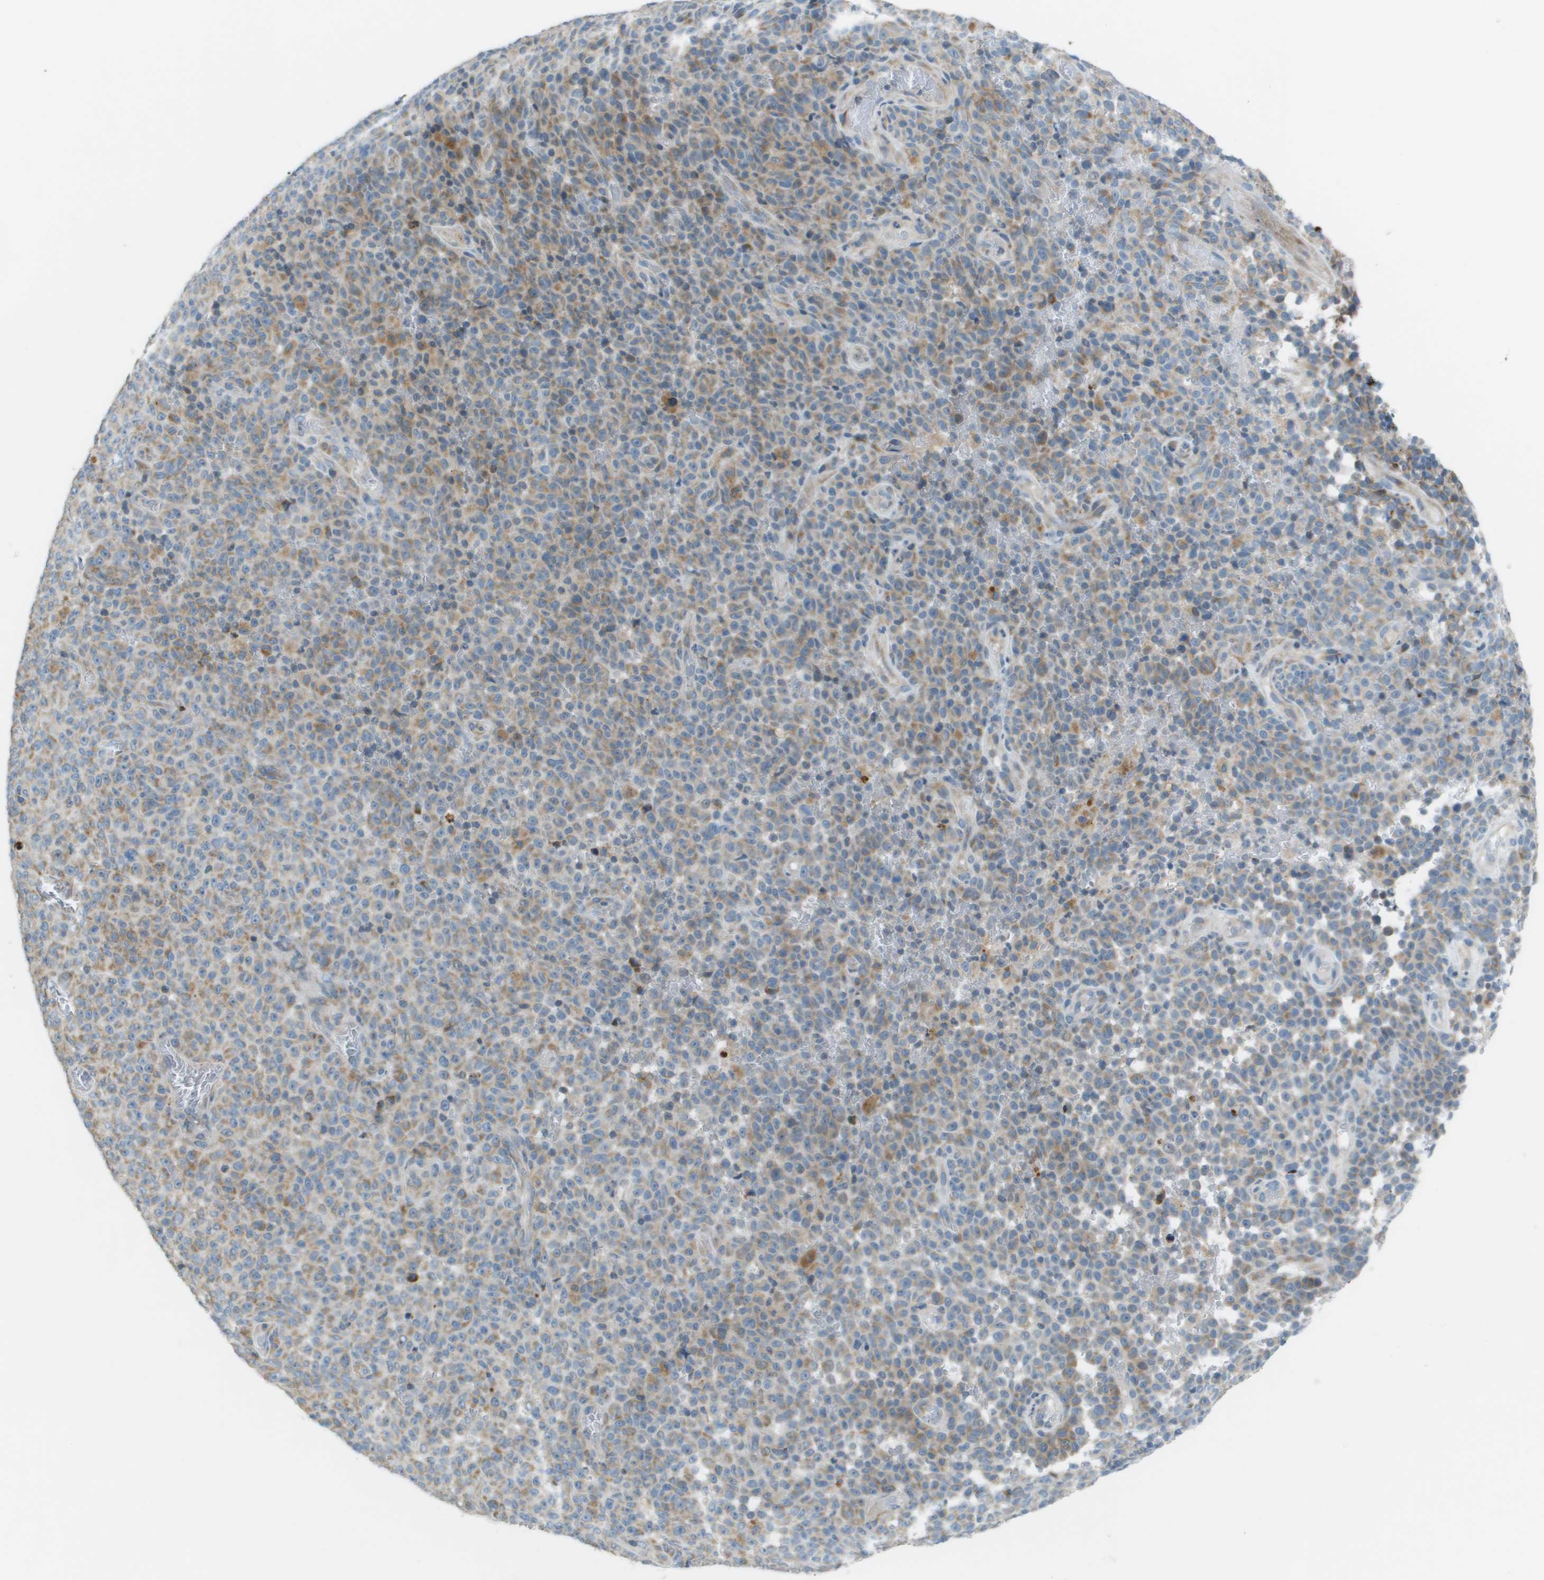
{"staining": {"intensity": "moderate", "quantity": "25%-75%", "location": "cytoplasmic/membranous"}, "tissue": "melanoma", "cell_type": "Tumor cells", "image_type": "cancer", "snomed": [{"axis": "morphology", "description": "Malignant melanoma, NOS"}, {"axis": "topography", "description": "Skin"}], "caption": "Malignant melanoma stained with a protein marker demonstrates moderate staining in tumor cells.", "gene": "GALNT6", "patient": {"sex": "female", "age": 82}}